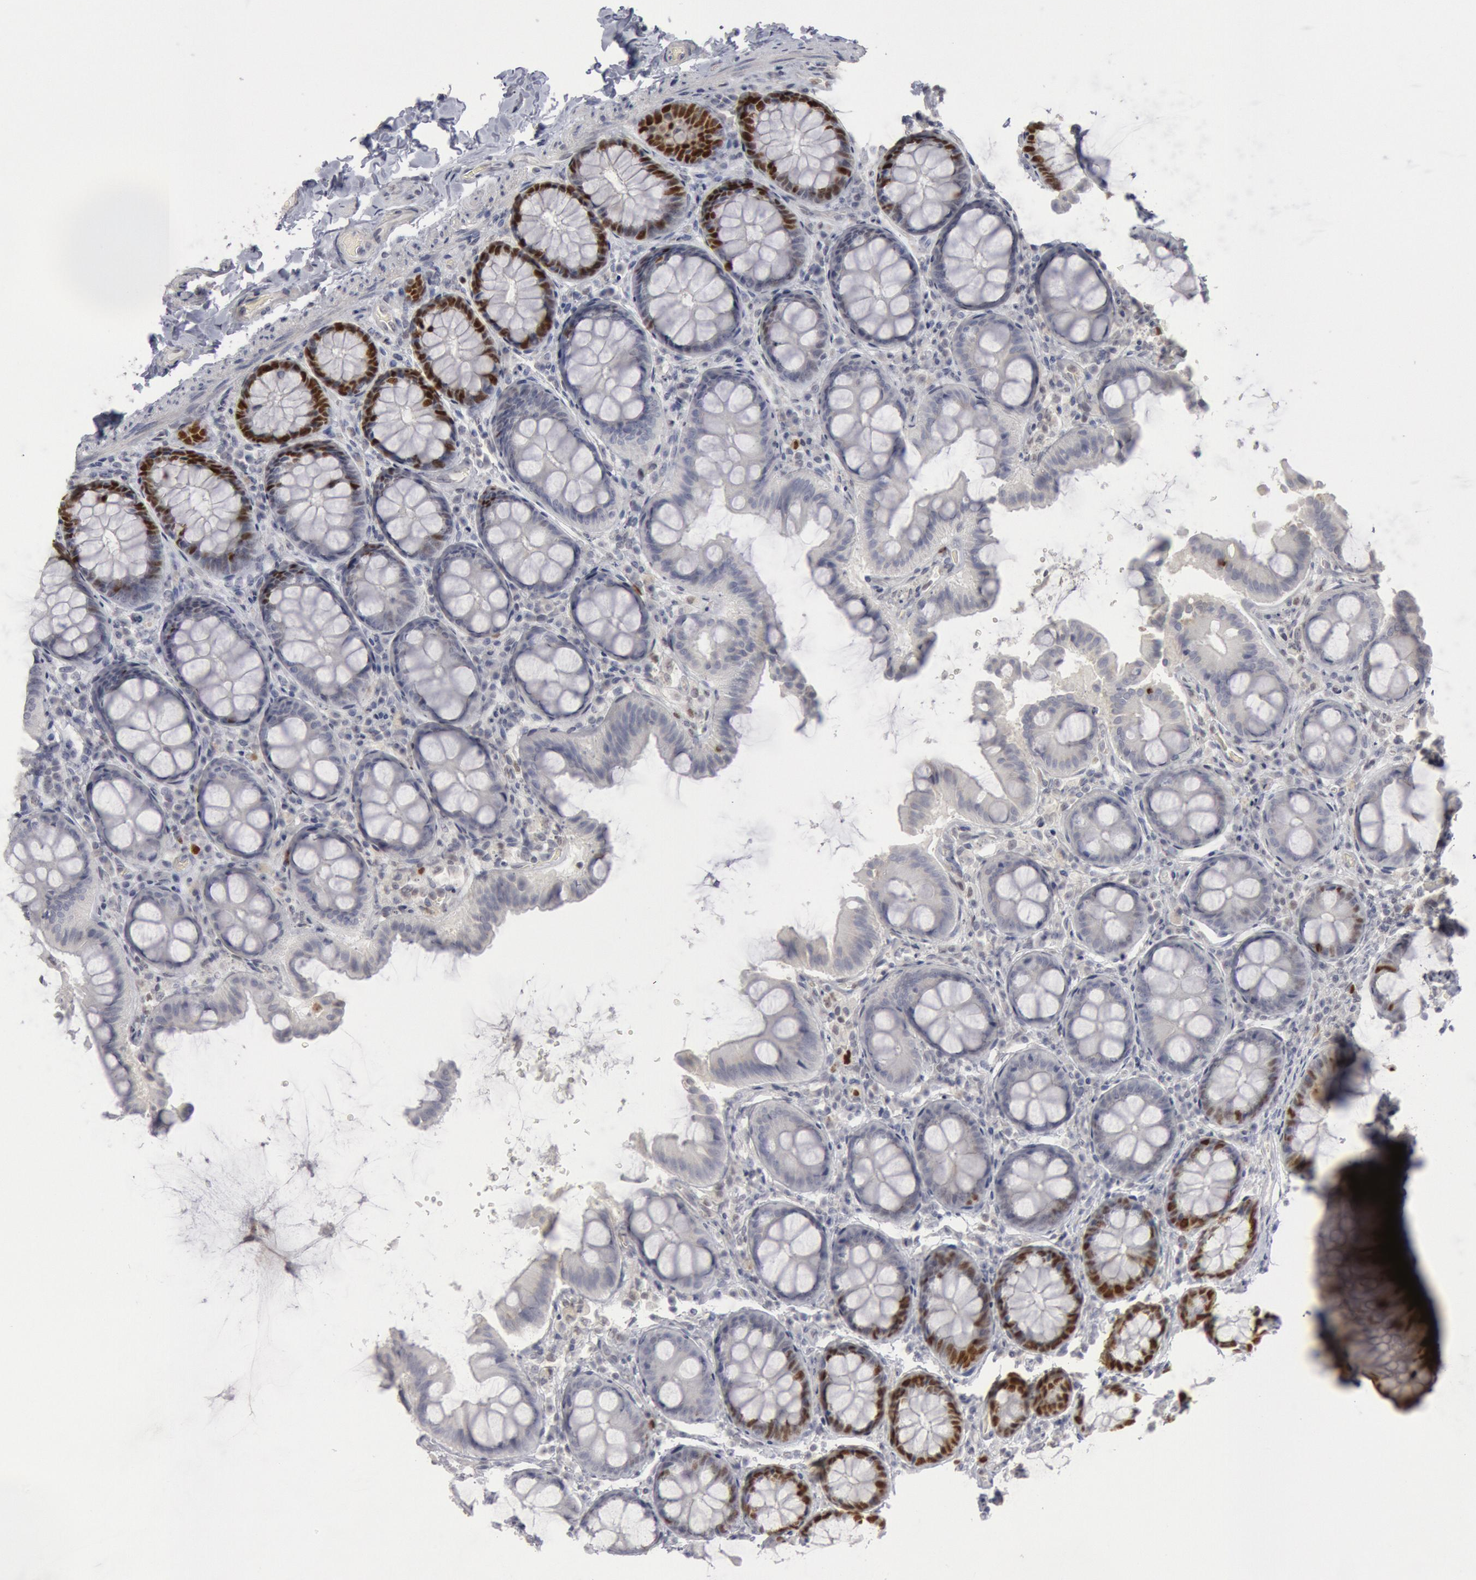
{"staining": {"intensity": "negative", "quantity": "none", "location": "none"}, "tissue": "colon", "cell_type": "Endothelial cells", "image_type": "normal", "snomed": [{"axis": "morphology", "description": "Normal tissue, NOS"}, {"axis": "topography", "description": "Colon"}], "caption": "Immunohistochemistry photomicrograph of unremarkable colon: human colon stained with DAB demonstrates no significant protein positivity in endothelial cells.", "gene": "WDHD1", "patient": {"sex": "female", "age": 61}}